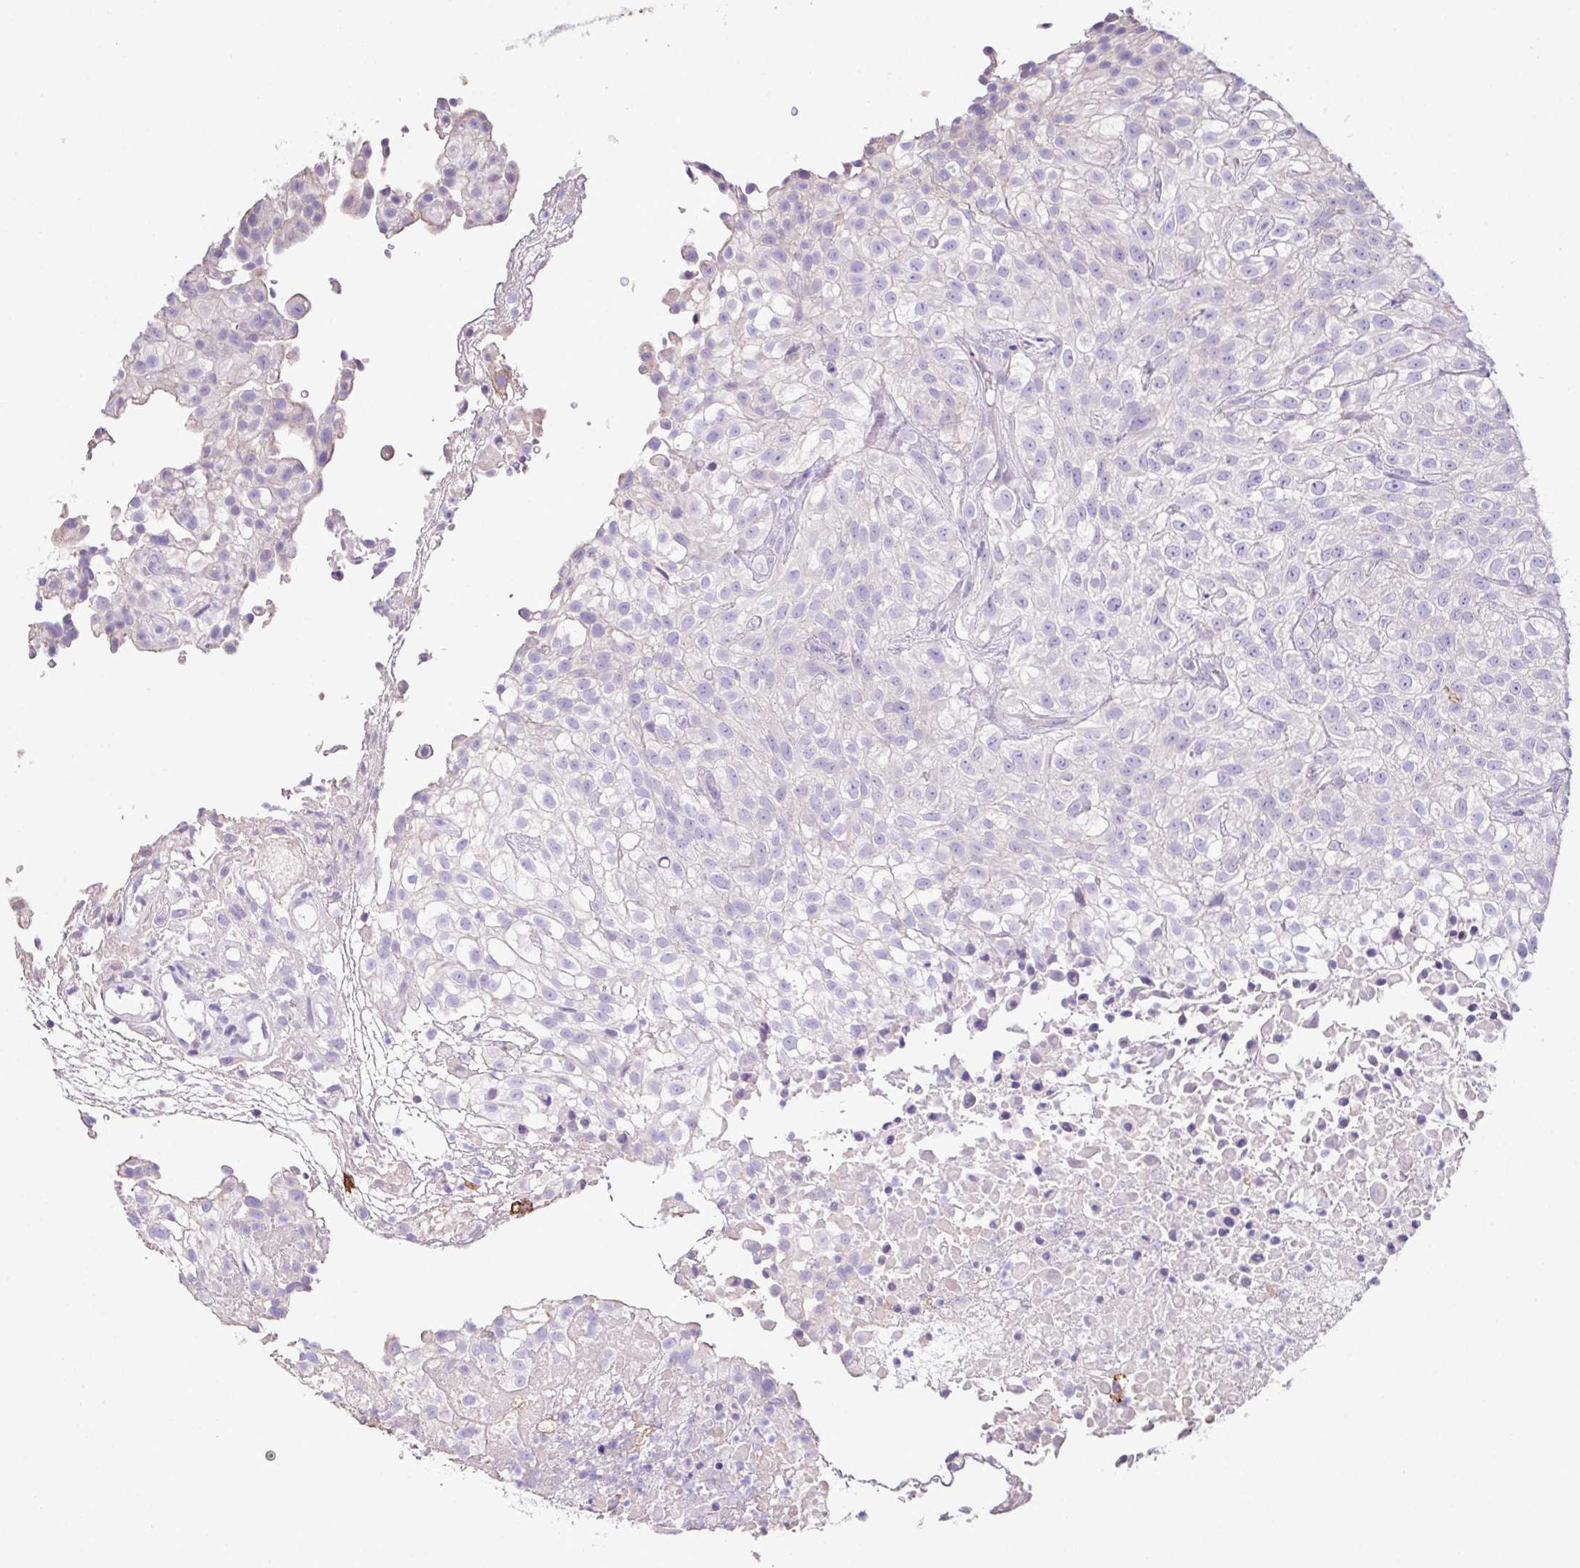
{"staining": {"intensity": "negative", "quantity": "none", "location": "none"}, "tissue": "urothelial cancer", "cell_type": "Tumor cells", "image_type": "cancer", "snomed": [{"axis": "morphology", "description": "Urothelial carcinoma, High grade"}, {"axis": "topography", "description": "Urinary bladder"}], "caption": "DAB immunohistochemical staining of human urothelial cancer exhibits no significant staining in tumor cells.", "gene": "MARCO", "patient": {"sex": "male", "age": 56}}